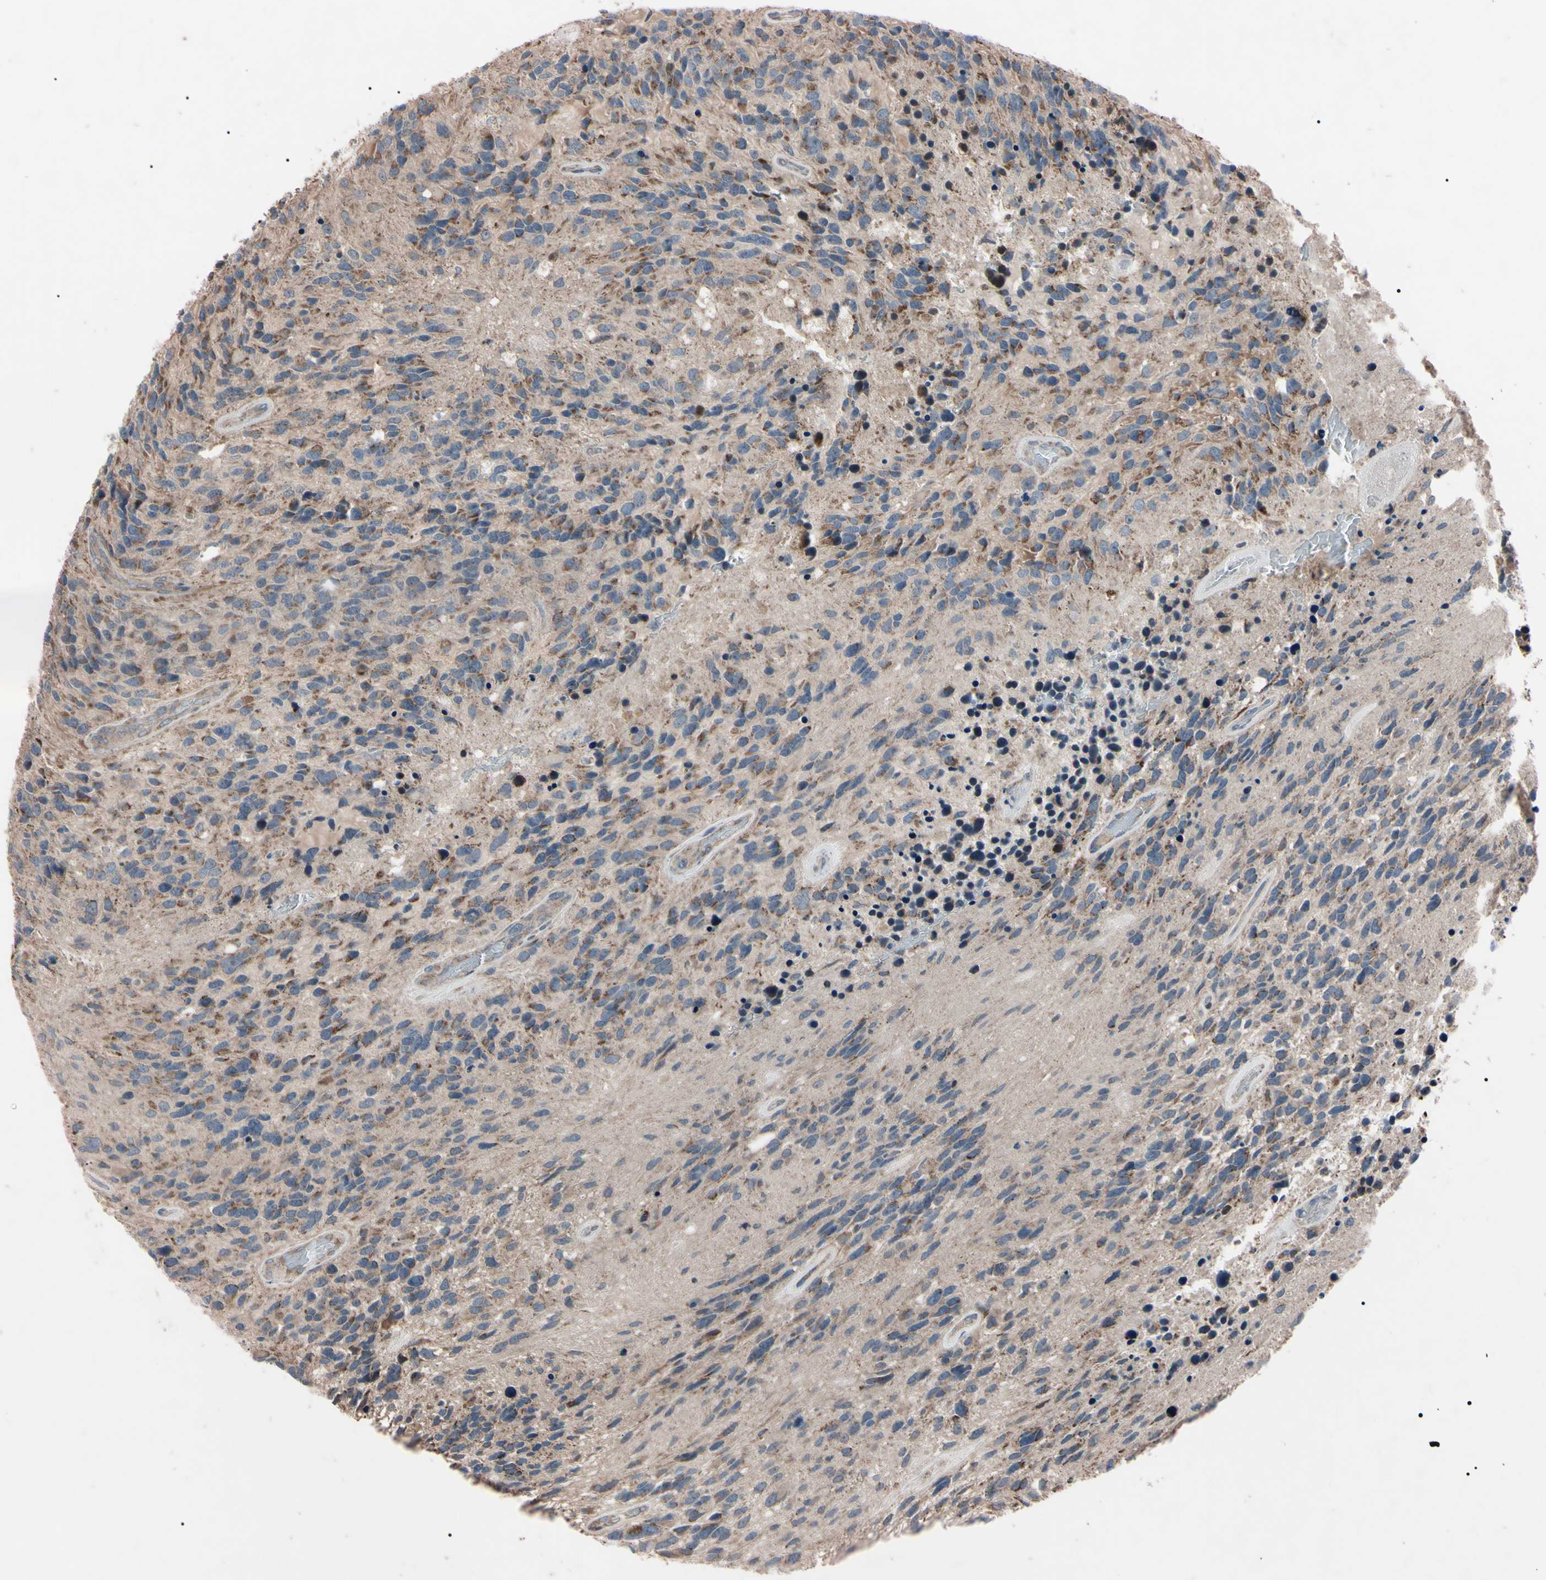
{"staining": {"intensity": "weak", "quantity": ">75%", "location": "cytoplasmic/membranous"}, "tissue": "glioma", "cell_type": "Tumor cells", "image_type": "cancer", "snomed": [{"axis": "morphology", "description": "Glioma, malignant, High grade"}, {"axis": "topography", "description": "Brain"}], "caption": "Immunohistochemical staining of human glioma displays weak cytoplasmic/membranous protein staining in about >75% of tumor cells. (DAB = brown stain, brightfield microscopy at high magnification).", "gene": "TNFRSF1A", "patient": {"sex": "female", "age": 58}}